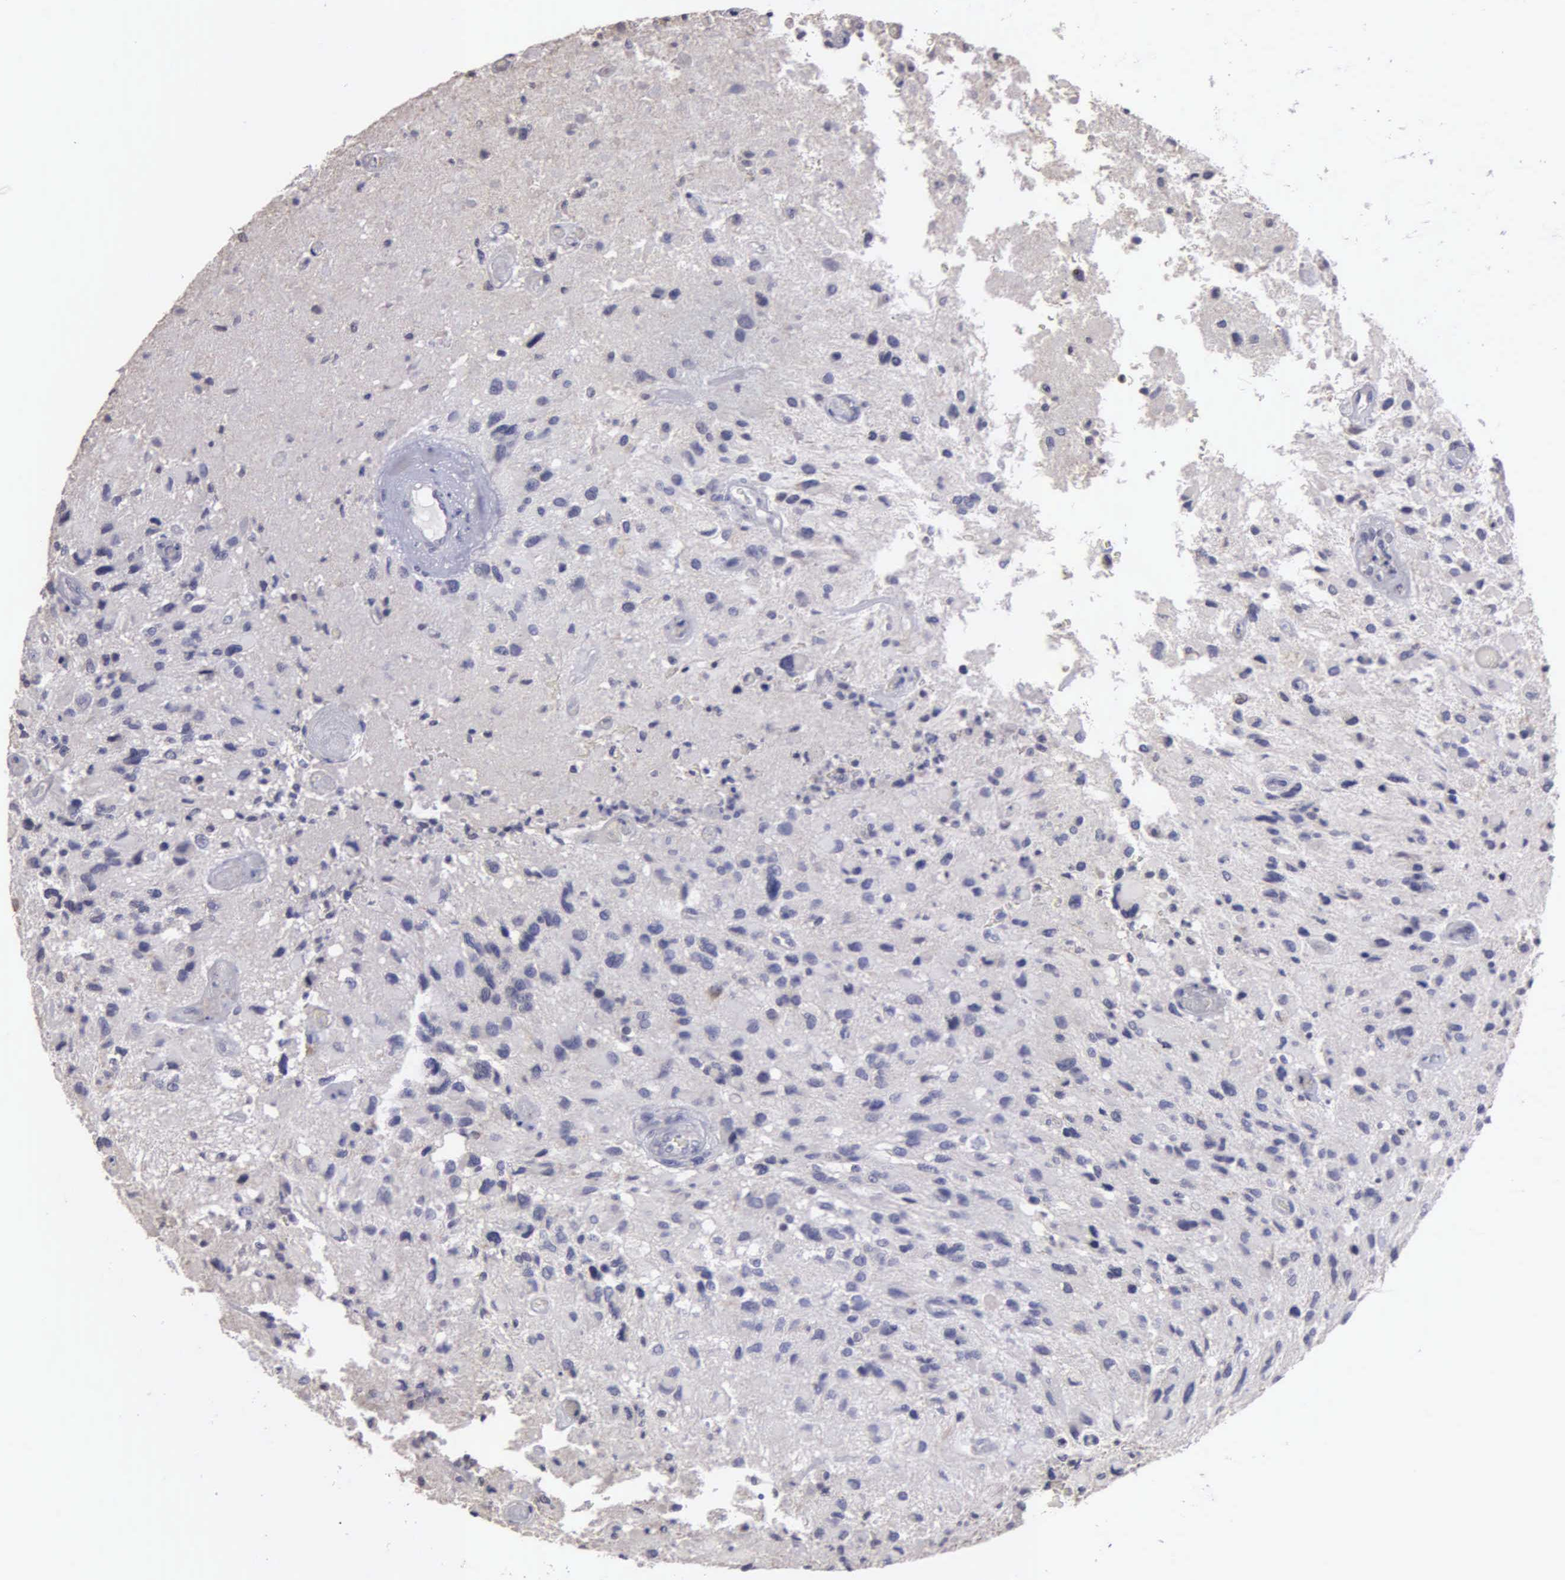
{"staining": {"intensity": "negative", "quantity": "none", "location": "none"}, "tissue": "glioma", "cell_type": "Tumor cells", "image_type": "cancer", "snomed": [{"axis": "morphology", "description": "Glioma, malignant, High grade"}, {"axis": "topography", "description": "Brain"}], "caption": "A photomicrograph of high-grade glioma (malignant) stained for a protein displays no brown staining in tumor cells.", "gene": "BRD1", "patient": {"sex": "male", "age": 69}}